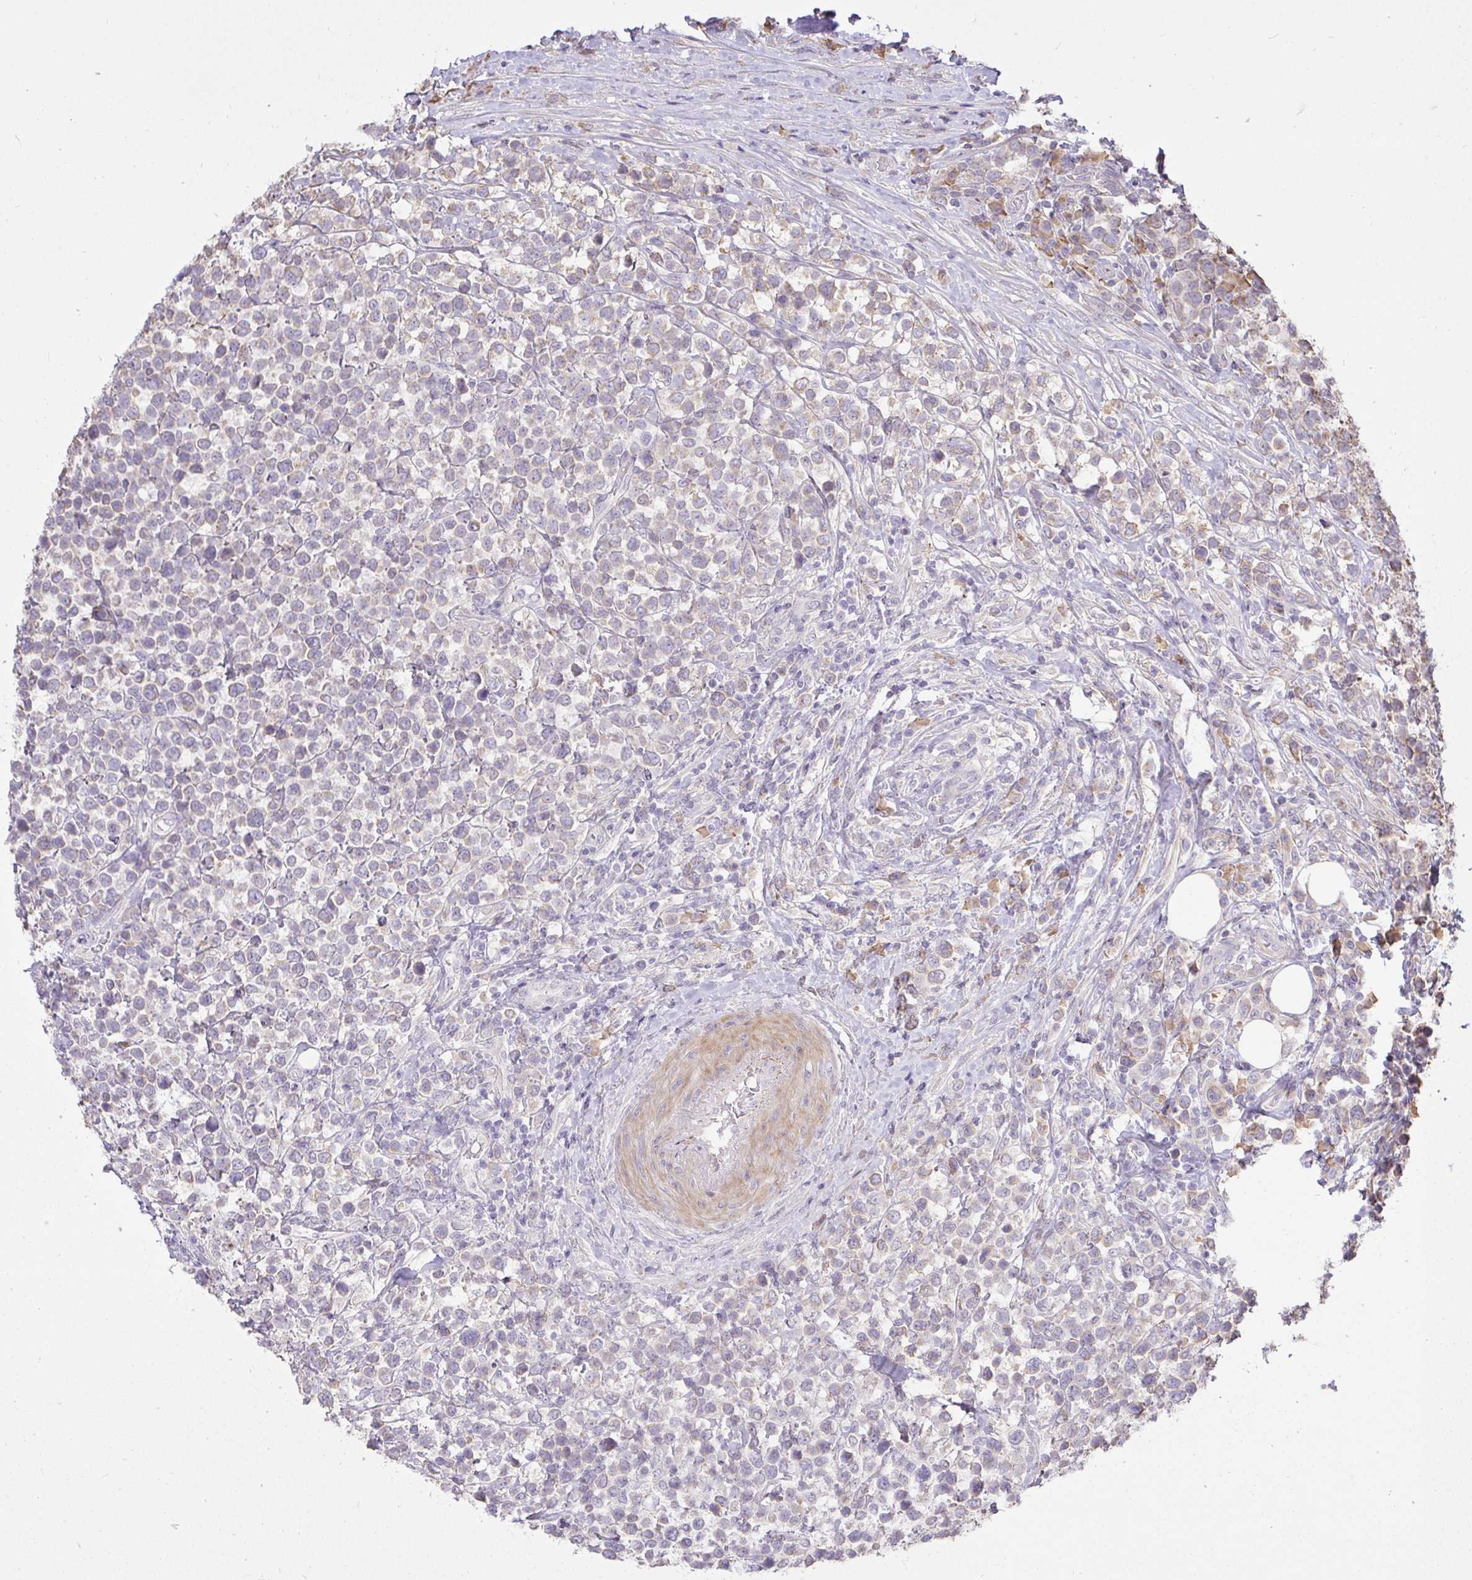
{"staining": {"intensity": "weak", "quantity": "25%-75%", "location": "cytoplasmic/membranous"}, "tissue": "lymphoma", "cell_type": "Tumor cells", "image_type": "cancer", "snomed": [{"axis": "morphology", "description": "Malignant lymphoma, non-Hodgkin's type, High grade"}, {"axis": "topography", "description": "Soft tissue"}], "caption": "The immunohistochemical stain highlights weak cytoplasmic/membranous expression in tumor cells of lymphoma tissue.", "gene": "STRIP1", "patient": {"sex": "female", "age": 56}}